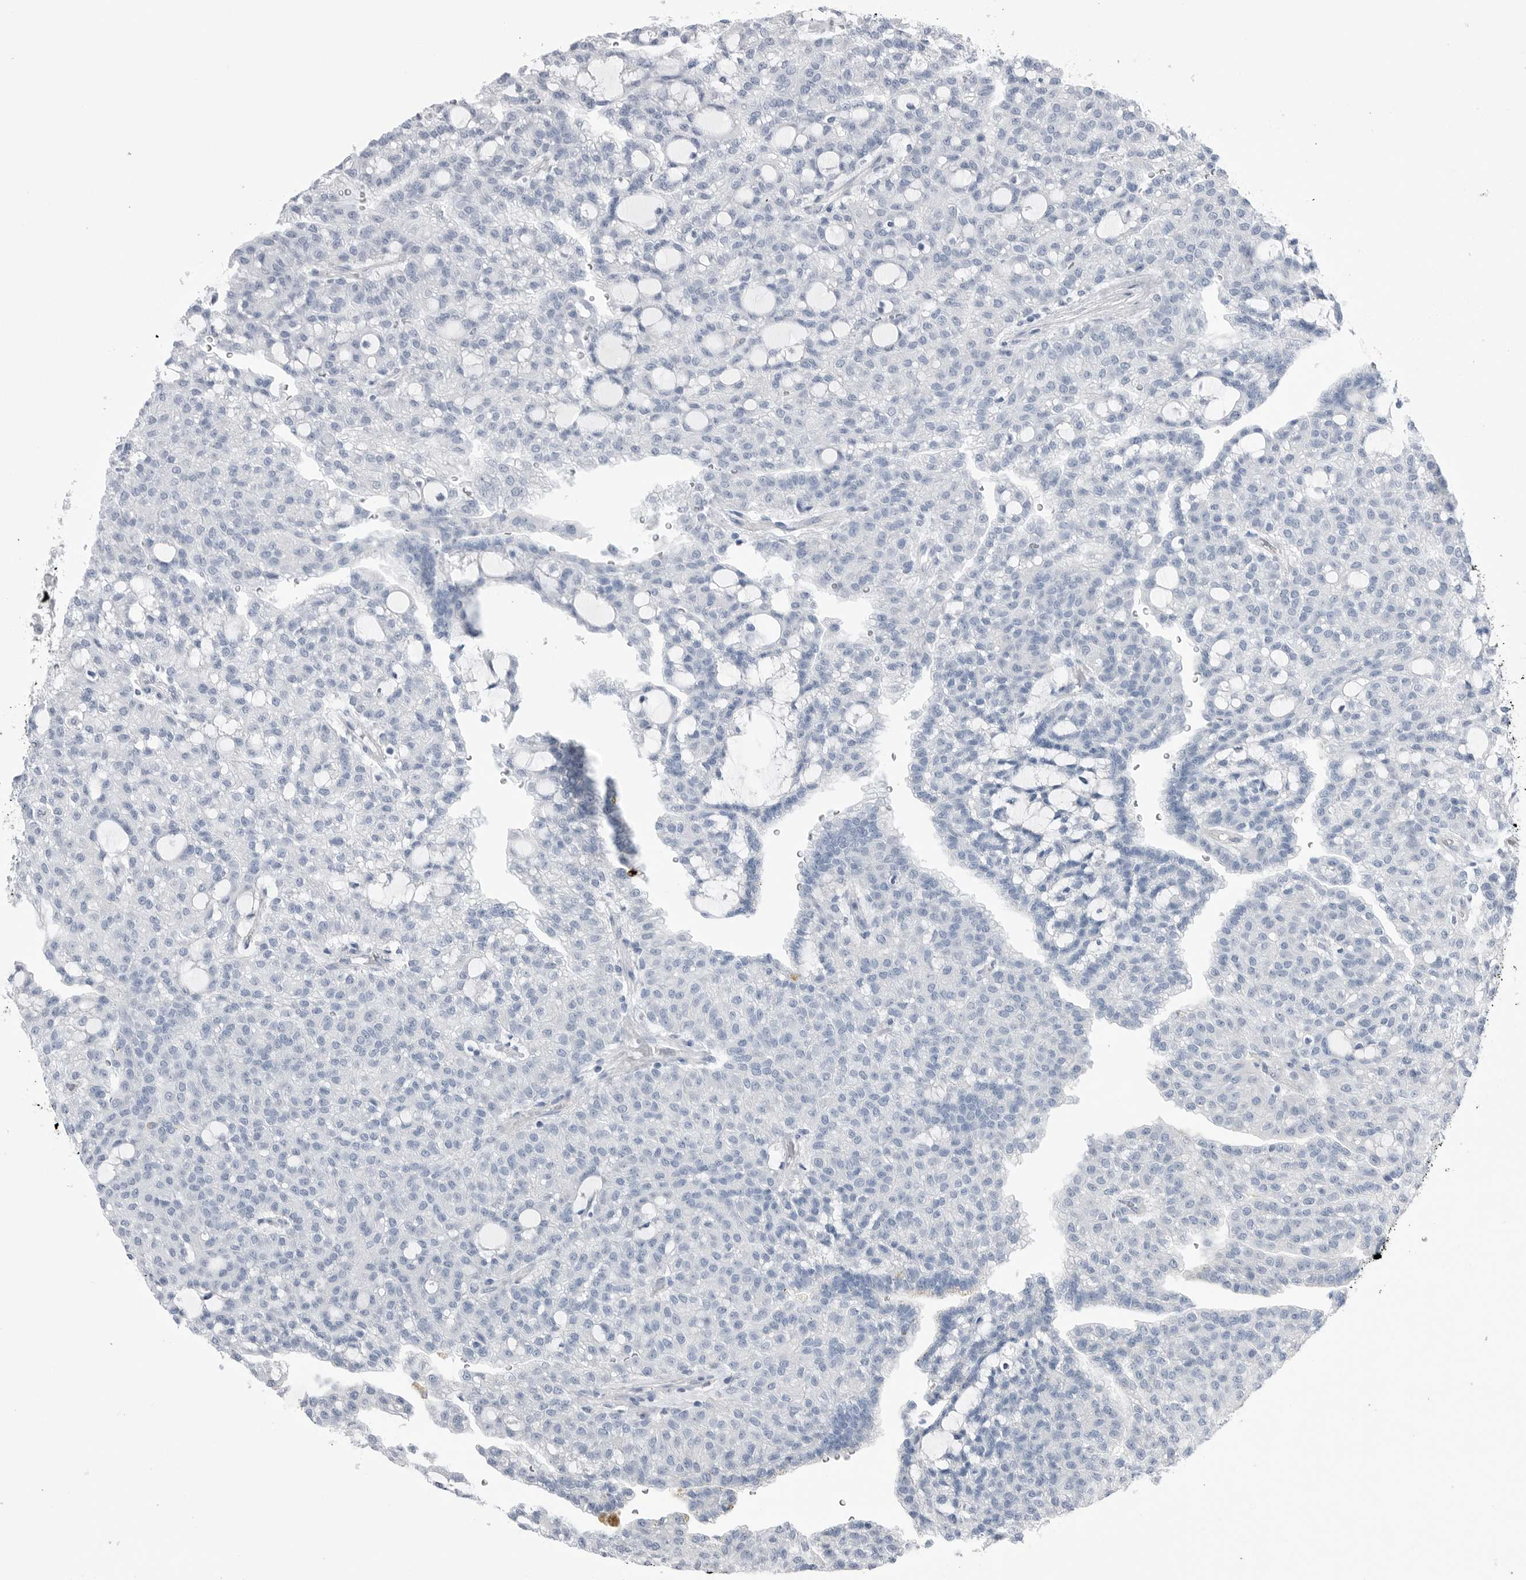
{"staining": {"intensity": "negative", "quantity": "none", "location": "none"}, "tissue": "renal cancer", "cell_type": "Tumor cells", "image_type": "cancer", "snomed": [{"axis": "morphology", "description": "Adenocarcinoma, NOS"}, {"axis": "topography", "description": "Kidney"}], "caption": "Immunohistochemistry (IHC) of renal adenocarcinoma displays no expression in tumor cells. (DAB immunohistochemistry visualized using brightfield microscopy, high magnification).", "gene": "ABHD12", "patient": {"sex": "male", "age": 63}}